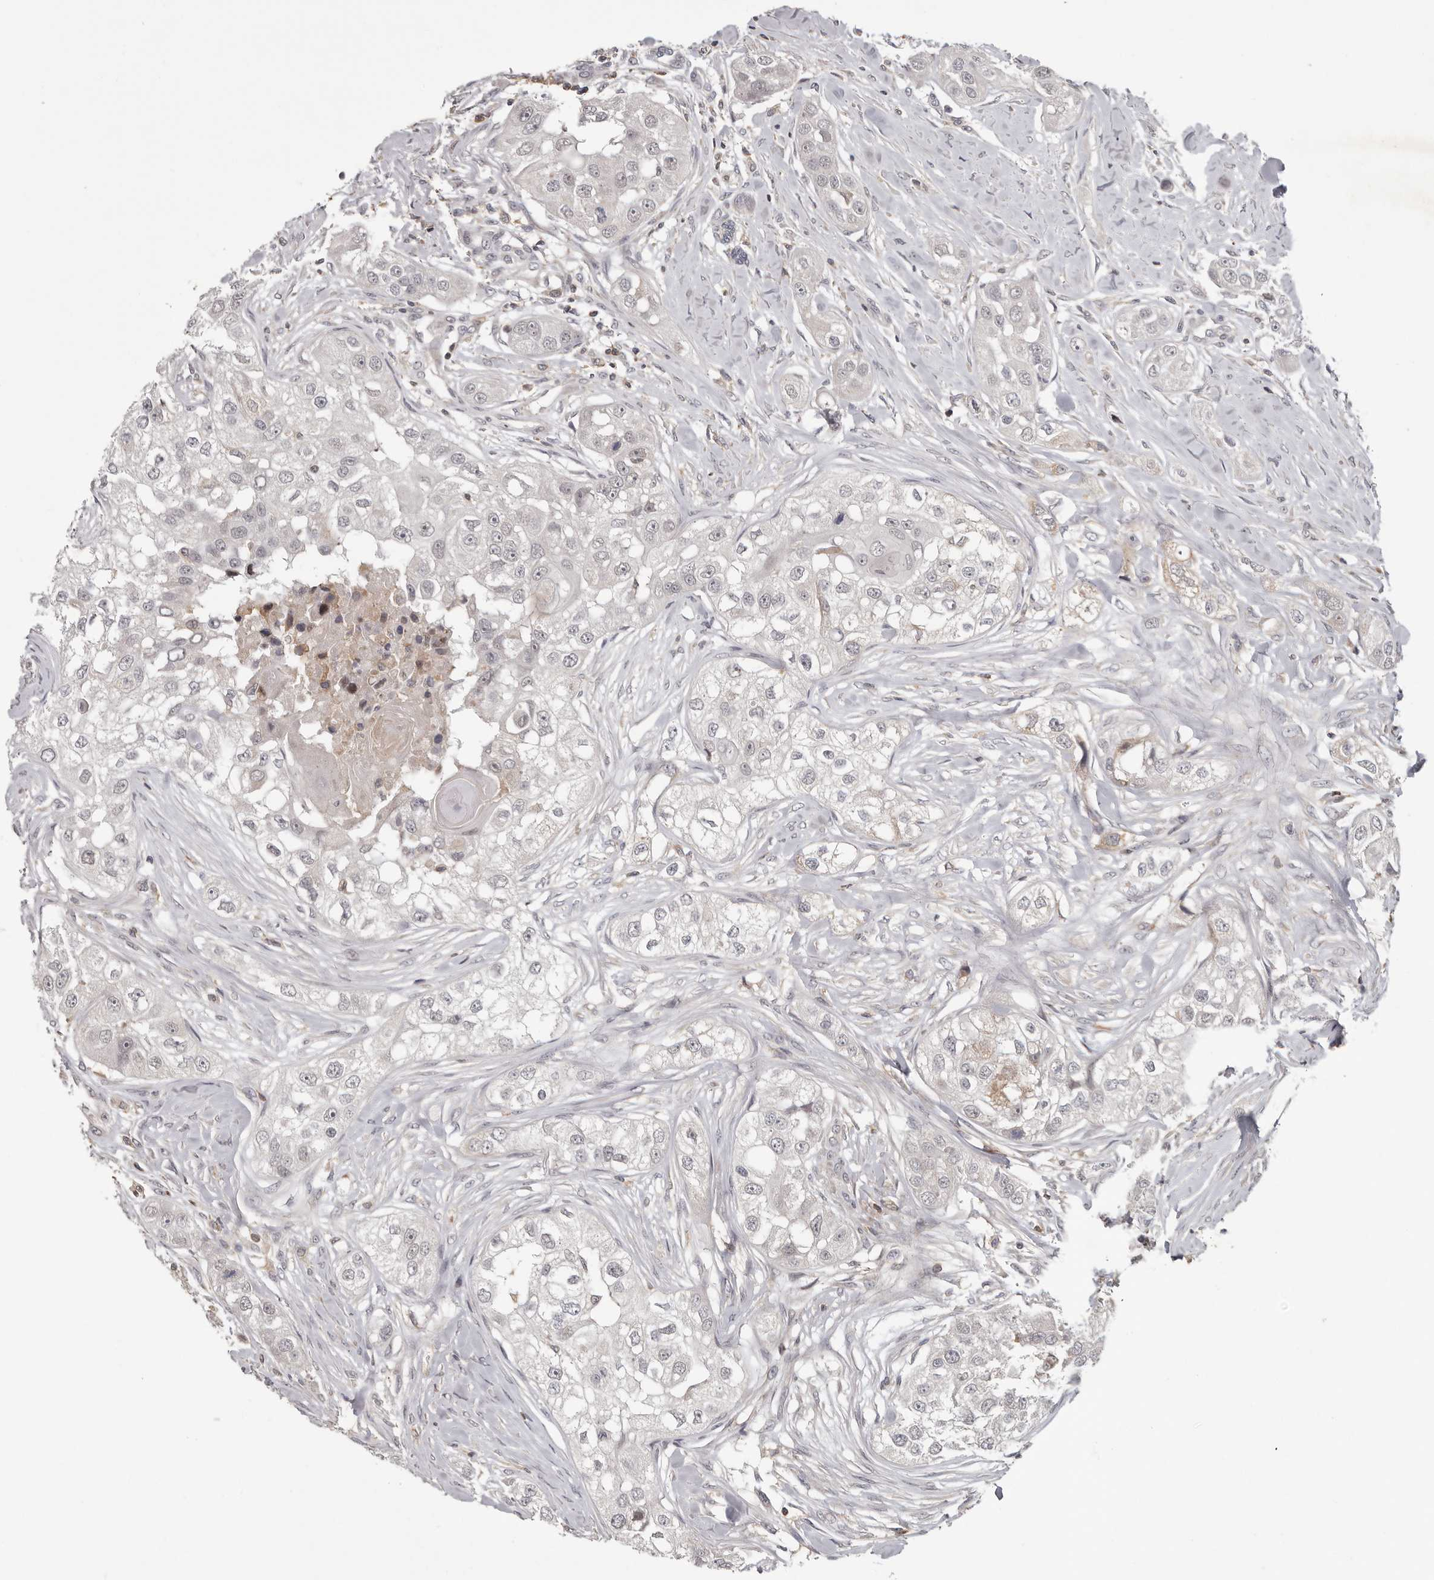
{"staining": {"intensity": "negative", "quantity": "none", "location": "none"}, "tissue": "head and neck cancer", "cell_type": "Tumor cells", "image_type": "cancer", "snomed": [{"axis": "morphology", "description": "Normal tissue, NOS"}, {"axis": "morphology", "description": "Squamous cell carcinoma, NOS"}, {"axis": "topography", "description": "Skeletal muscle"}, {"axis": "topography", "description": "Head-Neck"}], "caption": "Tumor cells show no significant positivity in head and neck squamous cell carcinoma.", "gene": "ANKRD44", "patient": {"sex": "male", "age": 51}}